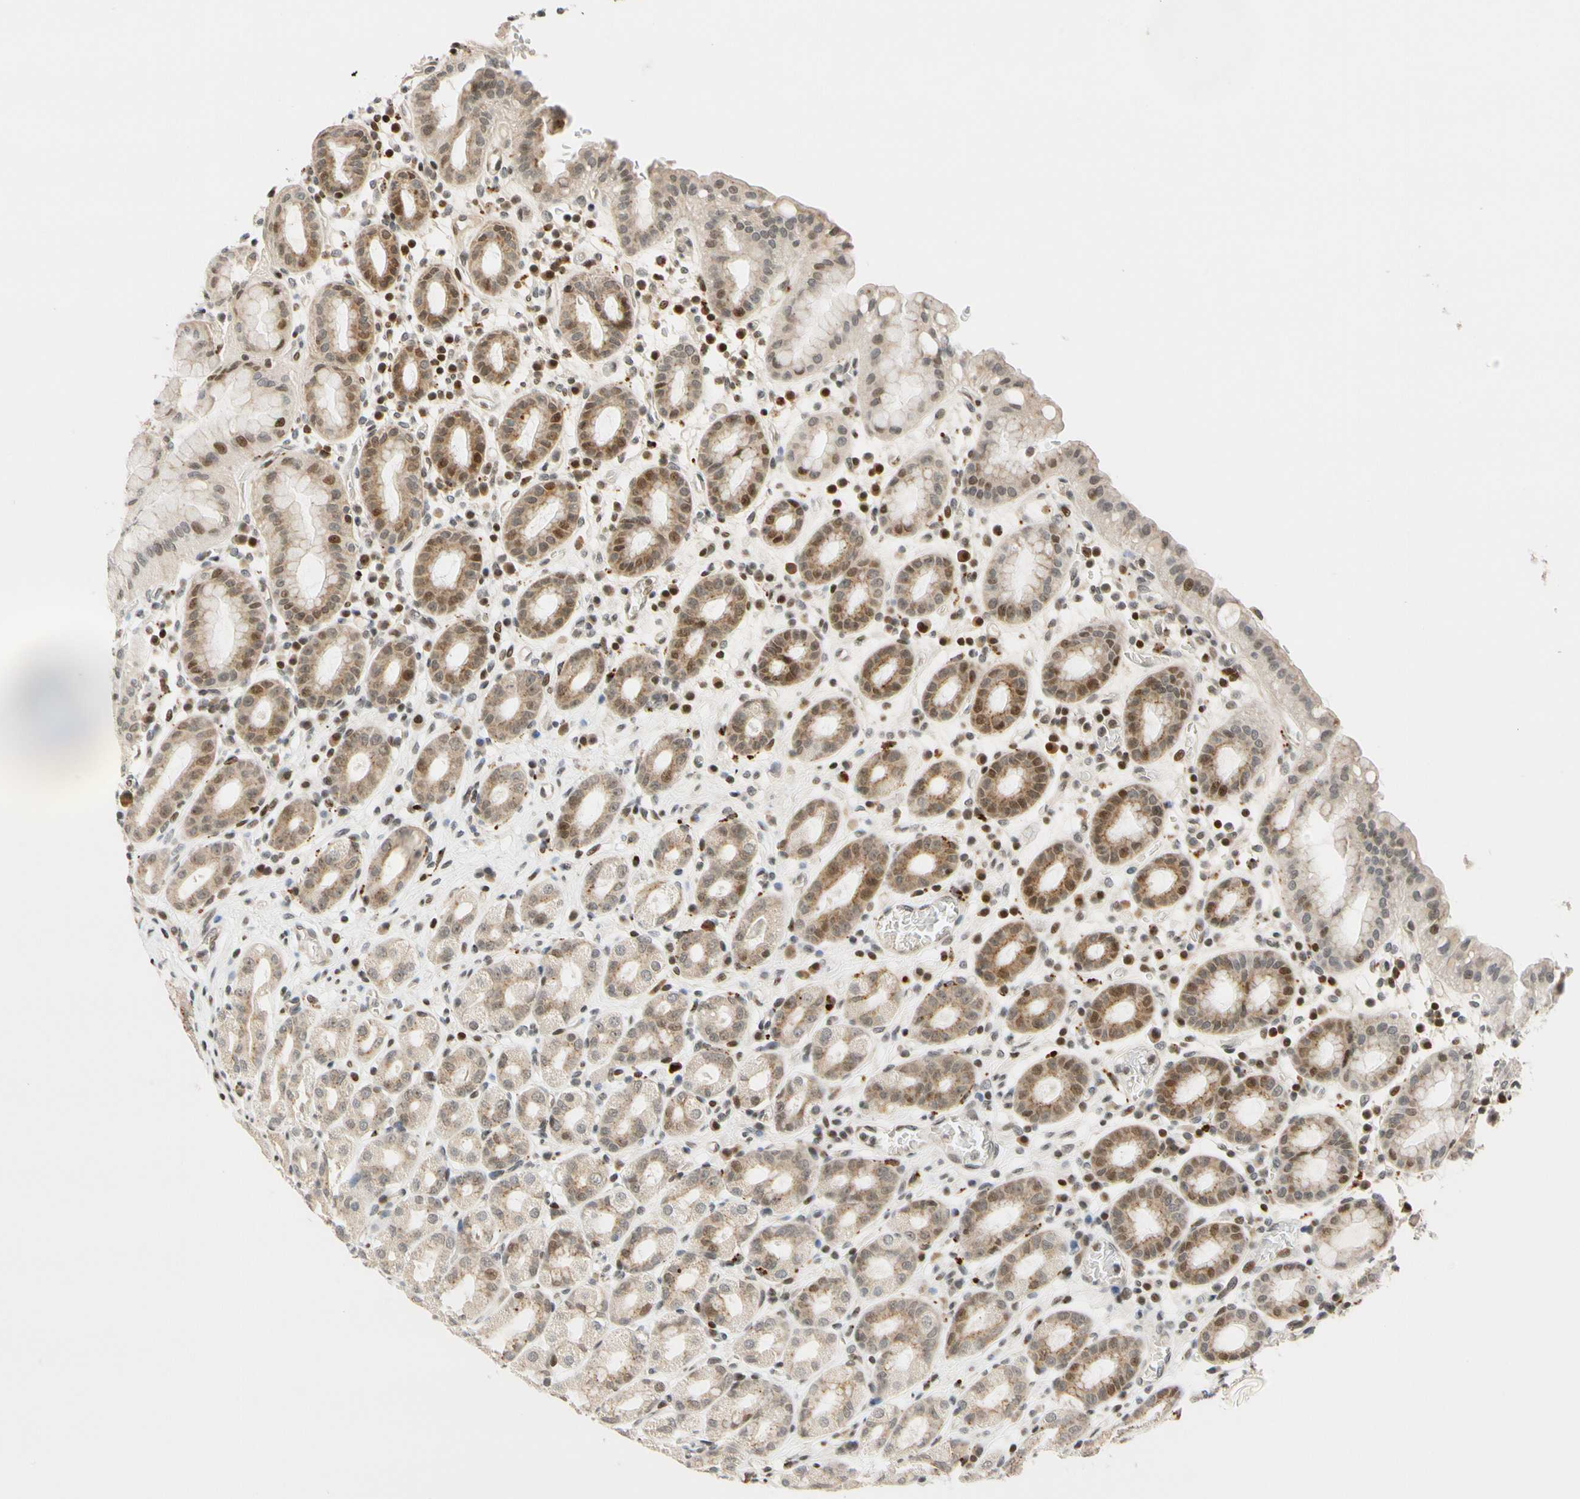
{"staining": {"intensity": "moderate", "quantity": "25%-75%", "location": "cytoplasmic/membranous,nuclear"}, "tissue": "stomach", "cell_type": "Glandular cells", "image_type": "normal", "snomed": [{"axis": "morphology", "description": "Normal tissue, NOS"}, {"axis": "topography", "description": "Stomach, upper"}], "caption": "Brown immunohistochemical staining in unremarkable stomach shows moderate cytoplasmic/membranous,nuclear expression in approximately 25%-75% of glandular cells. Immunohistochemistry stains the protein of interest in brown and the nuclei are stained blue.", "gene": "CDK7", "patient": {"sex": "male", "age": 68}}